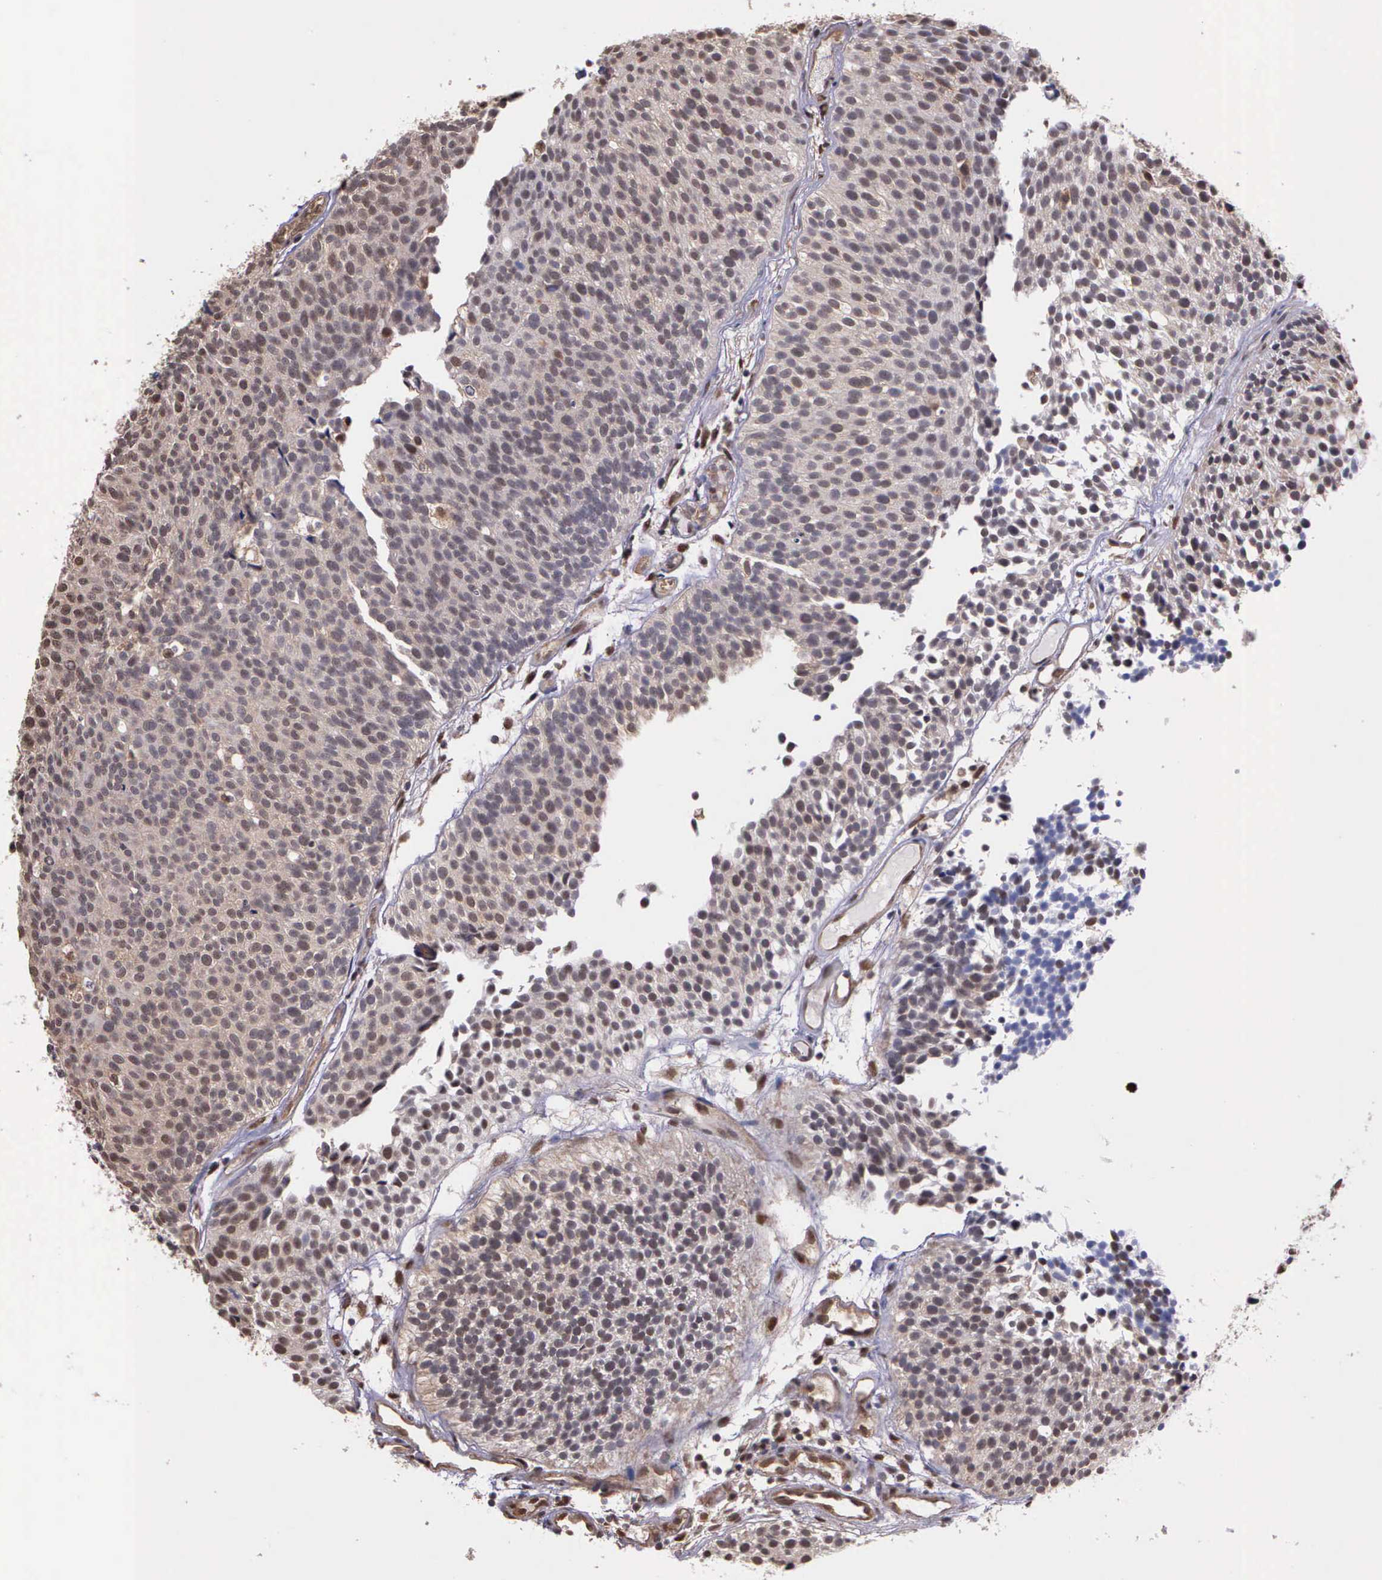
{"staining": {"intensity": "moderate", "quantity": ">75%", "location": "cytoplasmic/membranous,nuclear"}, "tissue": "urothelial cancer", "cell_type": "Tumor cells", "image_type": "cancer", "snomed": [{"axis": "morphology", "description": "Urothelial carcinoma, Low grade"}, {"axis": "topography", "description": "Urinary bladder"}], "caption": "Immunohistochemistry histopathology image of neoplastic tissue: human urothelial cancer stained using IHC exhibits medium levels of moderate protein expression localized specifically in the cytoplasmic/membranous and nuclear of tumor cells, appearing as a cytoplasmic/membranous and nuclear brown color.", "gene": "PSMC1", "patient": {"sex": "male", "age": 85}}